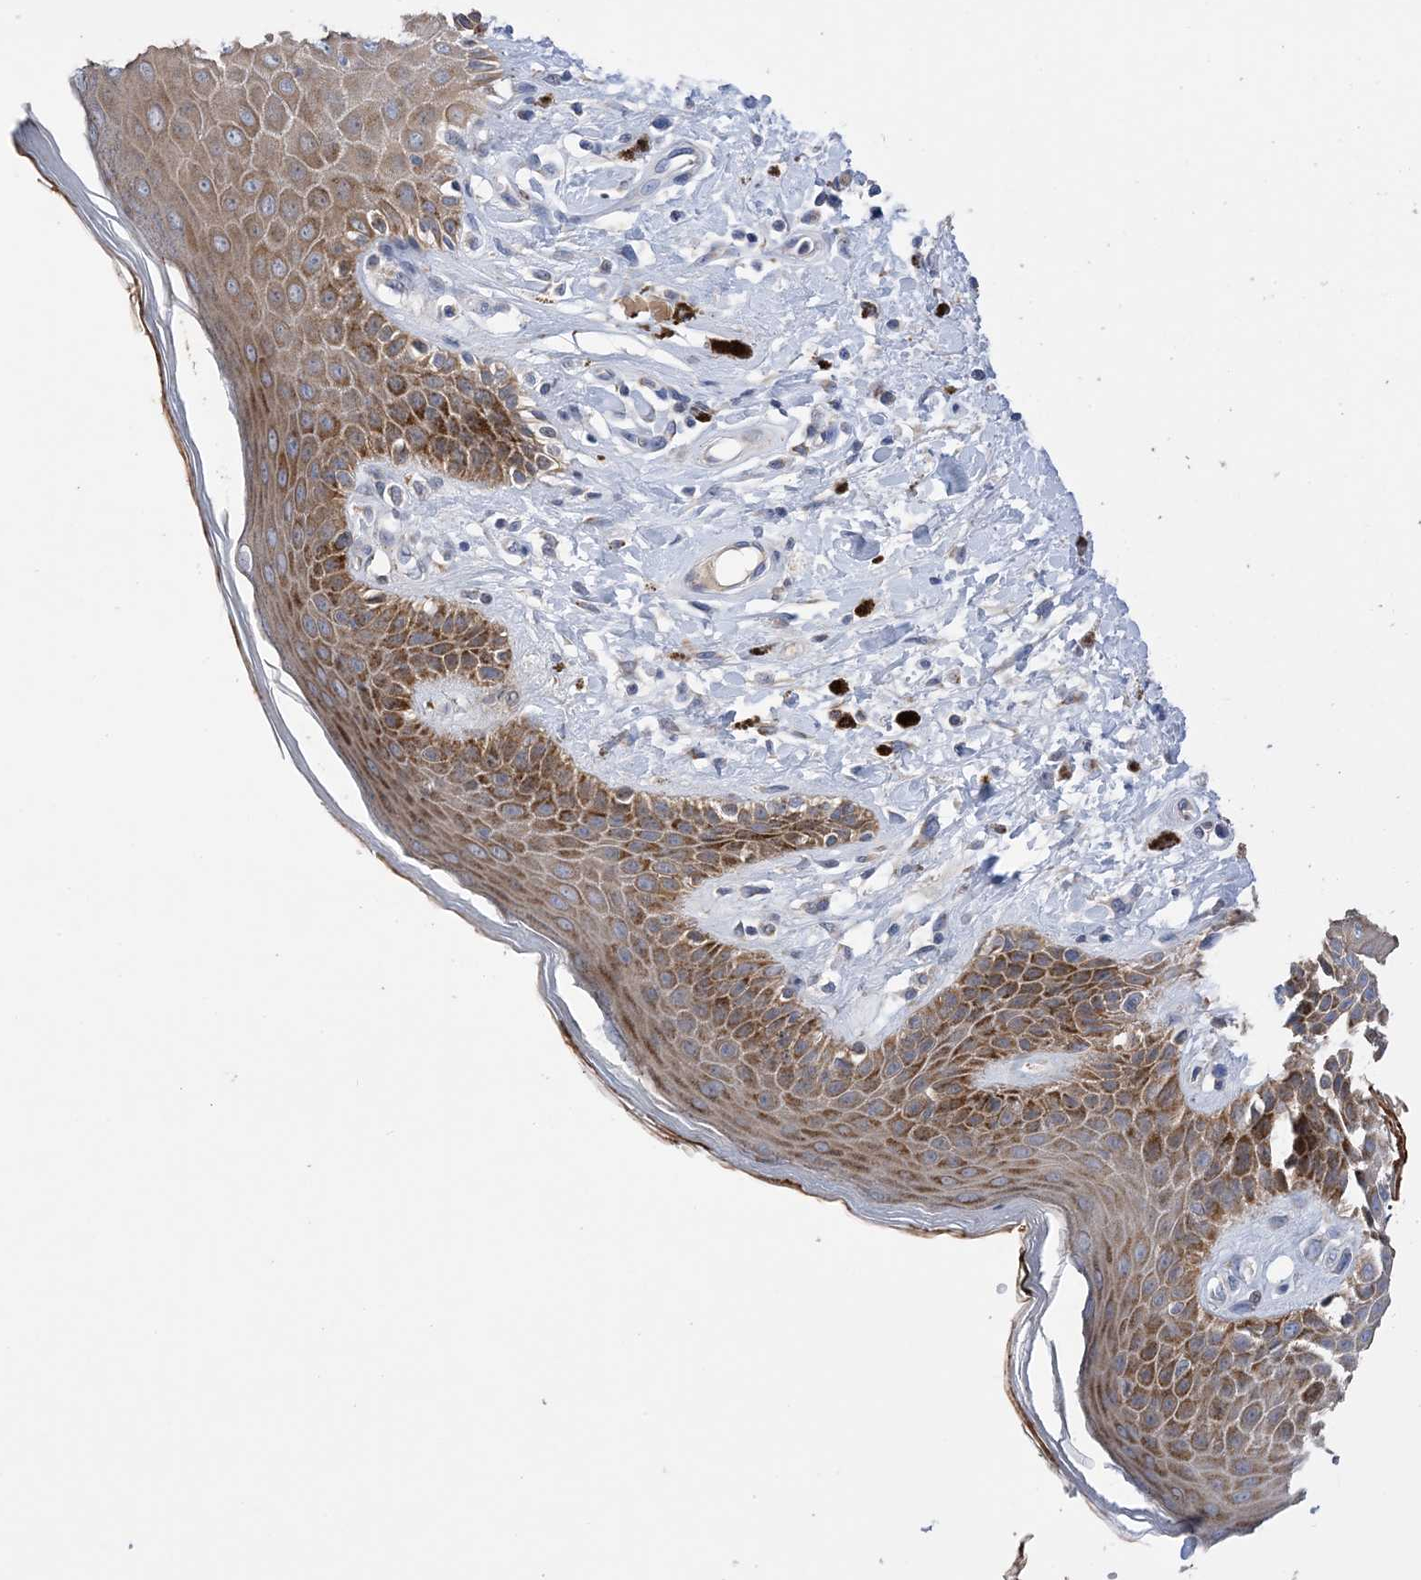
{"staining": {"intensity": "strong", "quantity": ">75%", "location": "cytoplasmic/membranous"}, "tissue": "skin", "cell_type": "Epidermal cells", "image_type": "normal", "snomed": [{"axis": "morphology", "description": "Normal tissue, NOS"}, {"axis": "topography", "description": "Anal"}], "caption": "Strong cytoplasmic/membranous staining is identified in approximately >75% of epidermal cells in benign skin.", "gene": "PLK4", "patient": {"sex": "female", "age": 78}}